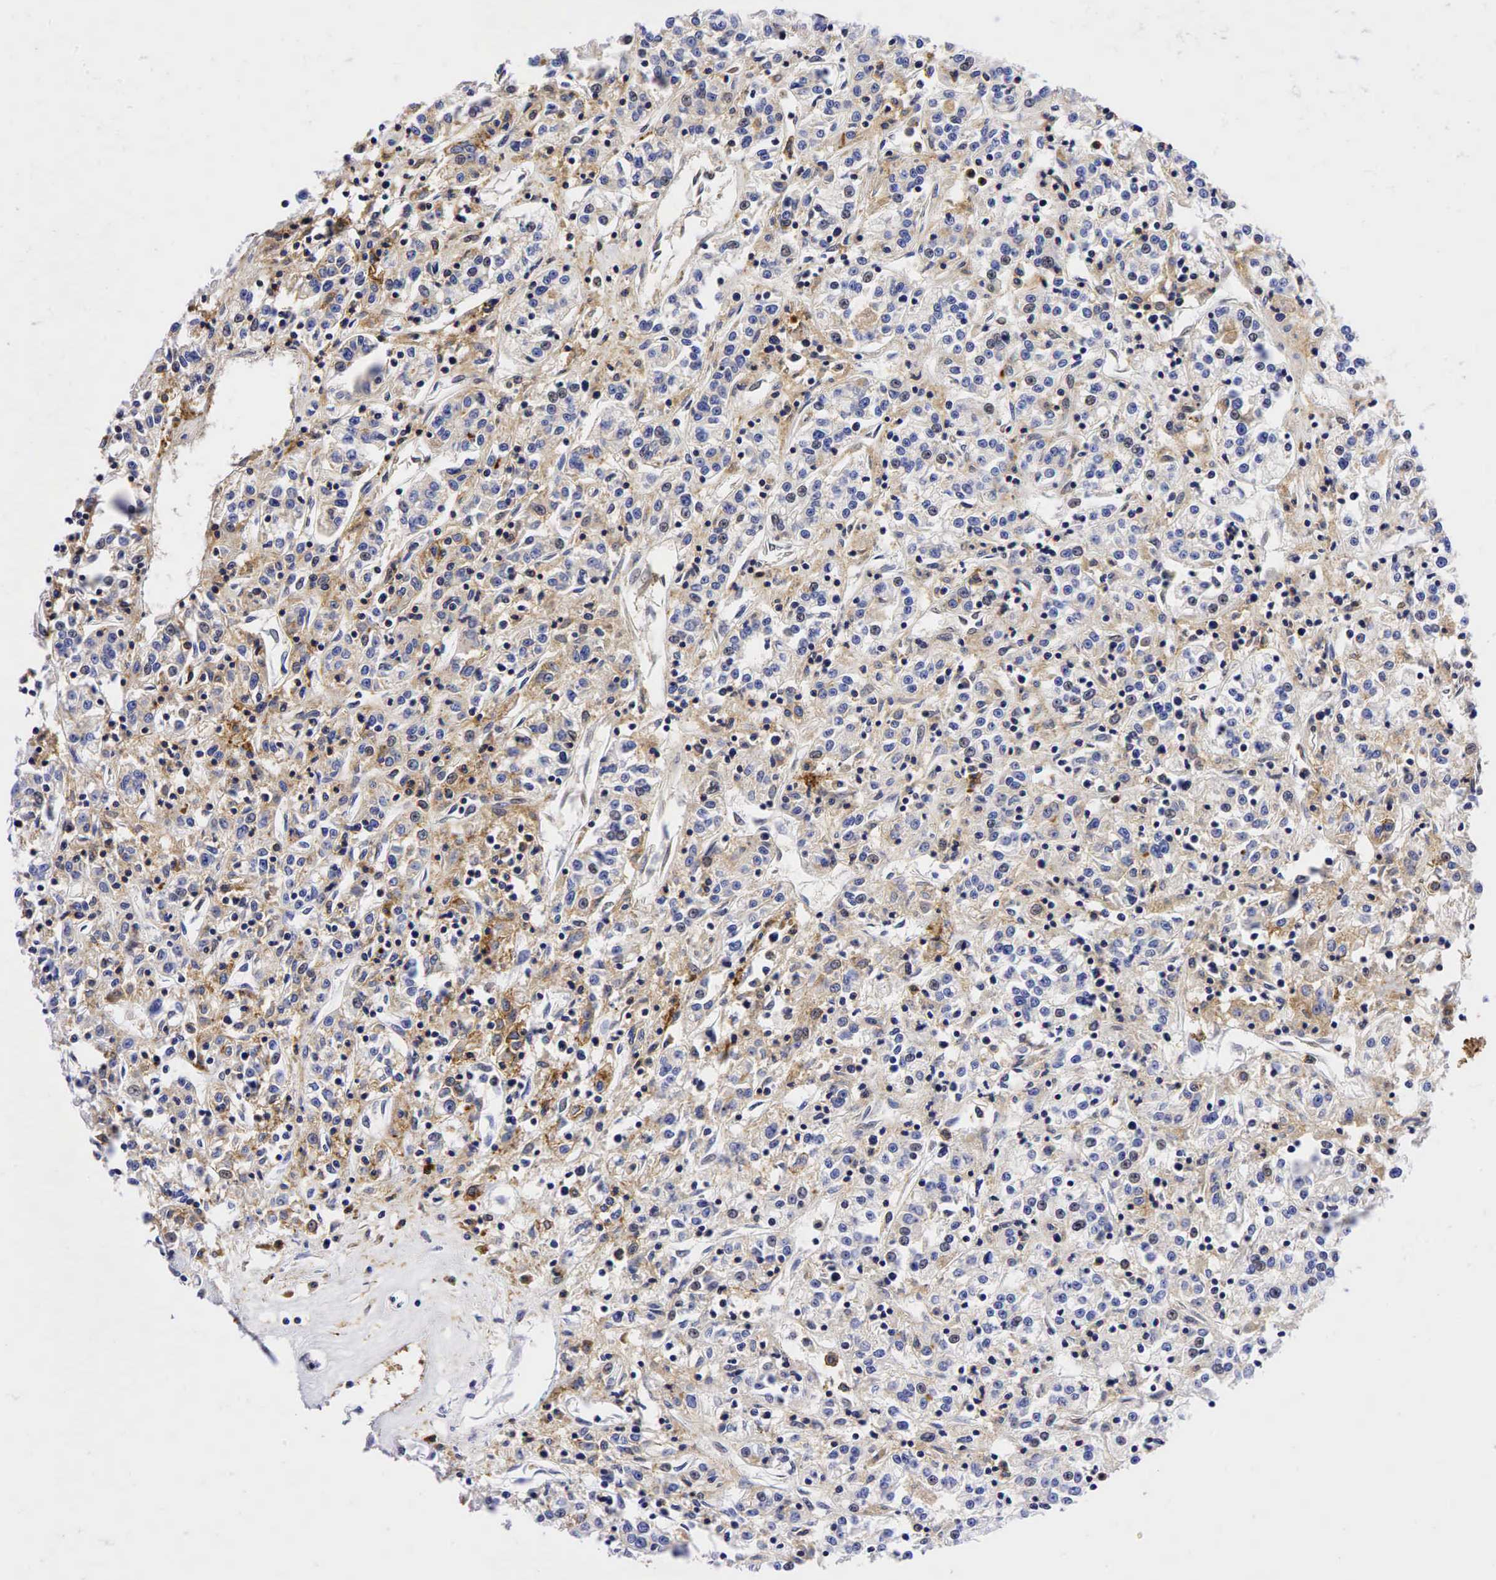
{"staining": {"intensity": "weak", "quantity": "<25%", "location": "cytoplasmic/membranous"}, "tissue": "renal cancer", "cell_type": "Tumor cells", "image_type": "cancer", "snomed": [{"axis": "morphology", "description": "Adenocarcinoma, NOS"}, {"axis": "topography", "description": "Kidney"}], "caption": "Photomicrograph shows no protein expression in tumor cells of renal cancer tissue. Nuclei are stained in blue.", "gene": "CD44", "patient": {"sex": "female", "age": 76}}